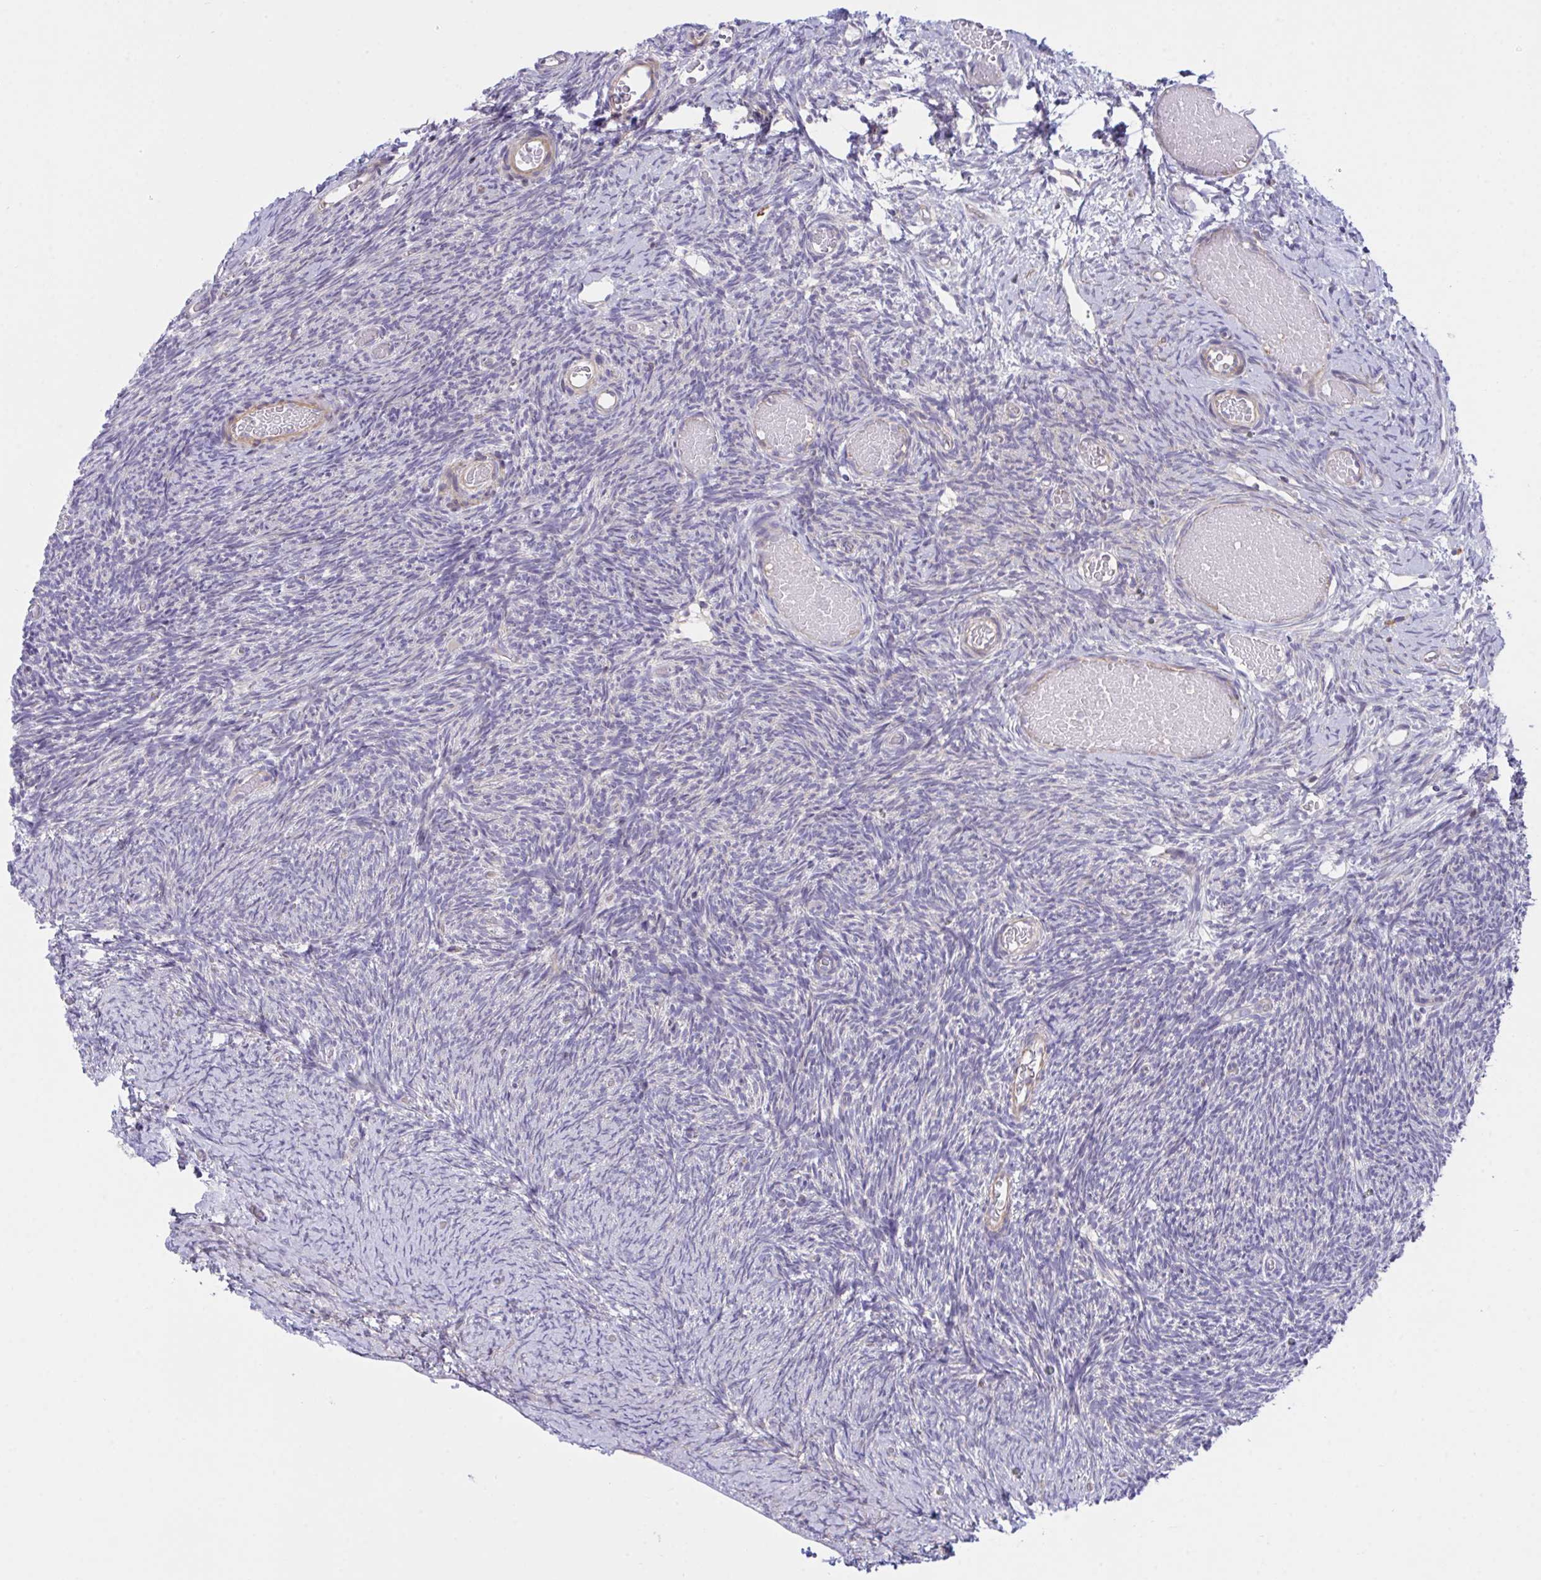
{"staining": {"intensity": "negative", "quantity": "none", "location": "none"}, "tissue": "ovary", "cell_type": "Follicle cells", "image_type": "normal", "snomed": [{"axis": "morphology", "description": "Normal tissue, NOS"}, {"axis": "topography", "description": "Ovary"}], "caption": "Micrograph shows no significant protein positivity in follicle cells of normal ovary. Nuclei are stained in blue.", "gene": "PPIH", "patient": {"sex": "female", "age": 39}}